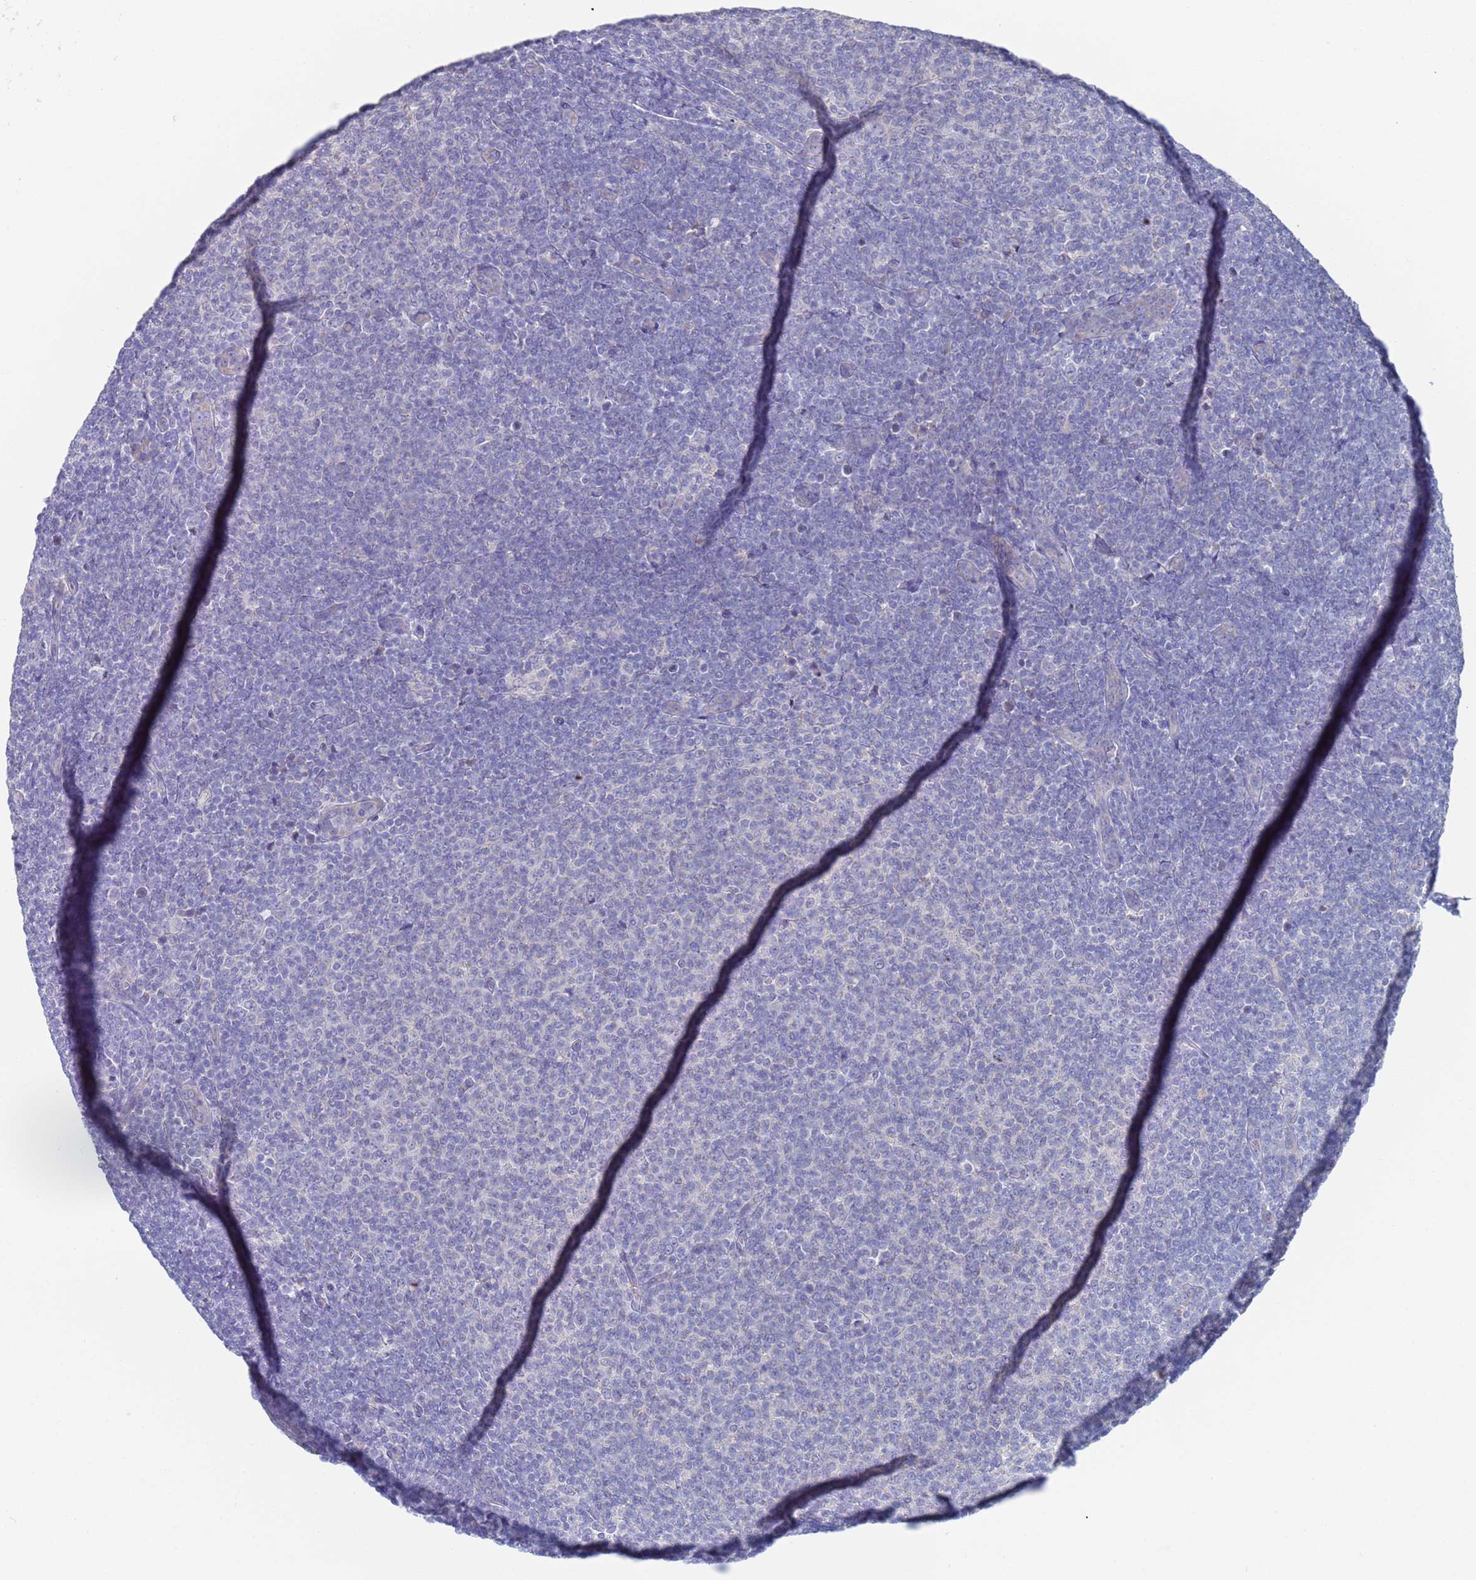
{"staining": {"intensity": "negative", "quantity": "none", "location": "none"}, "tissue": "lymphoma", "cell_type": "Tumor cells", "image_type": "cancer", "snomed": [{"axis": "morphology", "description": "Malignant lymphoma, non-Hodgkin's type, Low grade"}, {"axis": "topography", "description": "Lymph node"}], "caption": "A photomicrograph of lymphoma stained for a protein demonstrates no brown staining in tumor cells.", "gene": "PET117", "patient": {"sex": "male", "age": 66}}